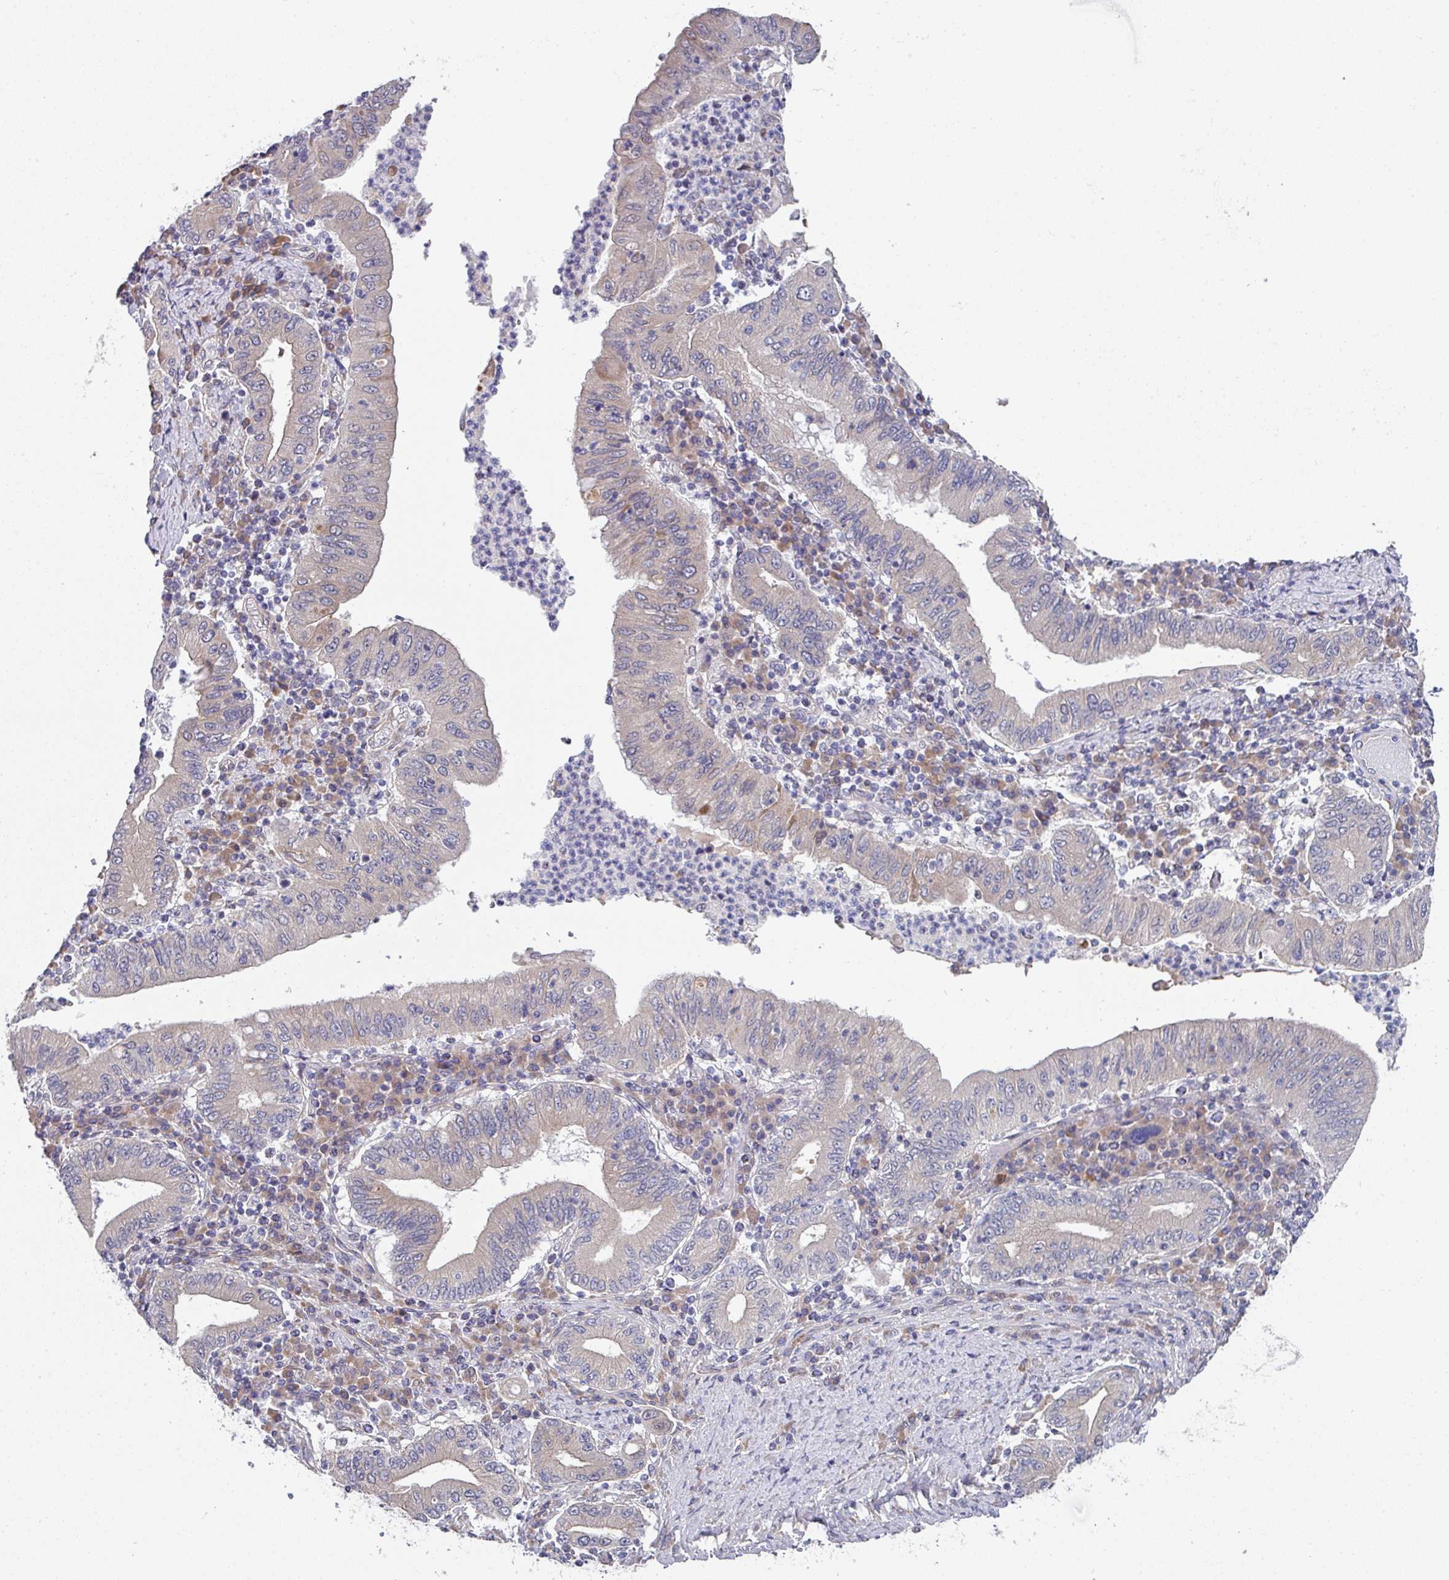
{"staining": {"intensity": "moderate", "quantity": "25%-75%", "location": "cytoplasmic/membranous,nuclear"}, "tissue": "stomach cancer", "cell_type": "Tumor cells", "image_type": "cancer", "snomed": [{"axis": "morphology", "description": "Normal tissue, NOS"}, {"axis": "morphology", "description": "Adenocarcinoma, NOS"}, {"axis": "topography", "description": "Esophagus"}, {"axis": "topography", "description": "Stomach, upper"}, {"axis": "topography", "description": "Peripheral nerve tissue"}], "caption": "Immunohistochemical staining of stomach cancer displays moderate cytoplasmic/membranous and nuclear protein positivity in about 25%-75% of tumor cells.", "gene": "TMED5", "patient": {"sex": "male", "age": 62}}